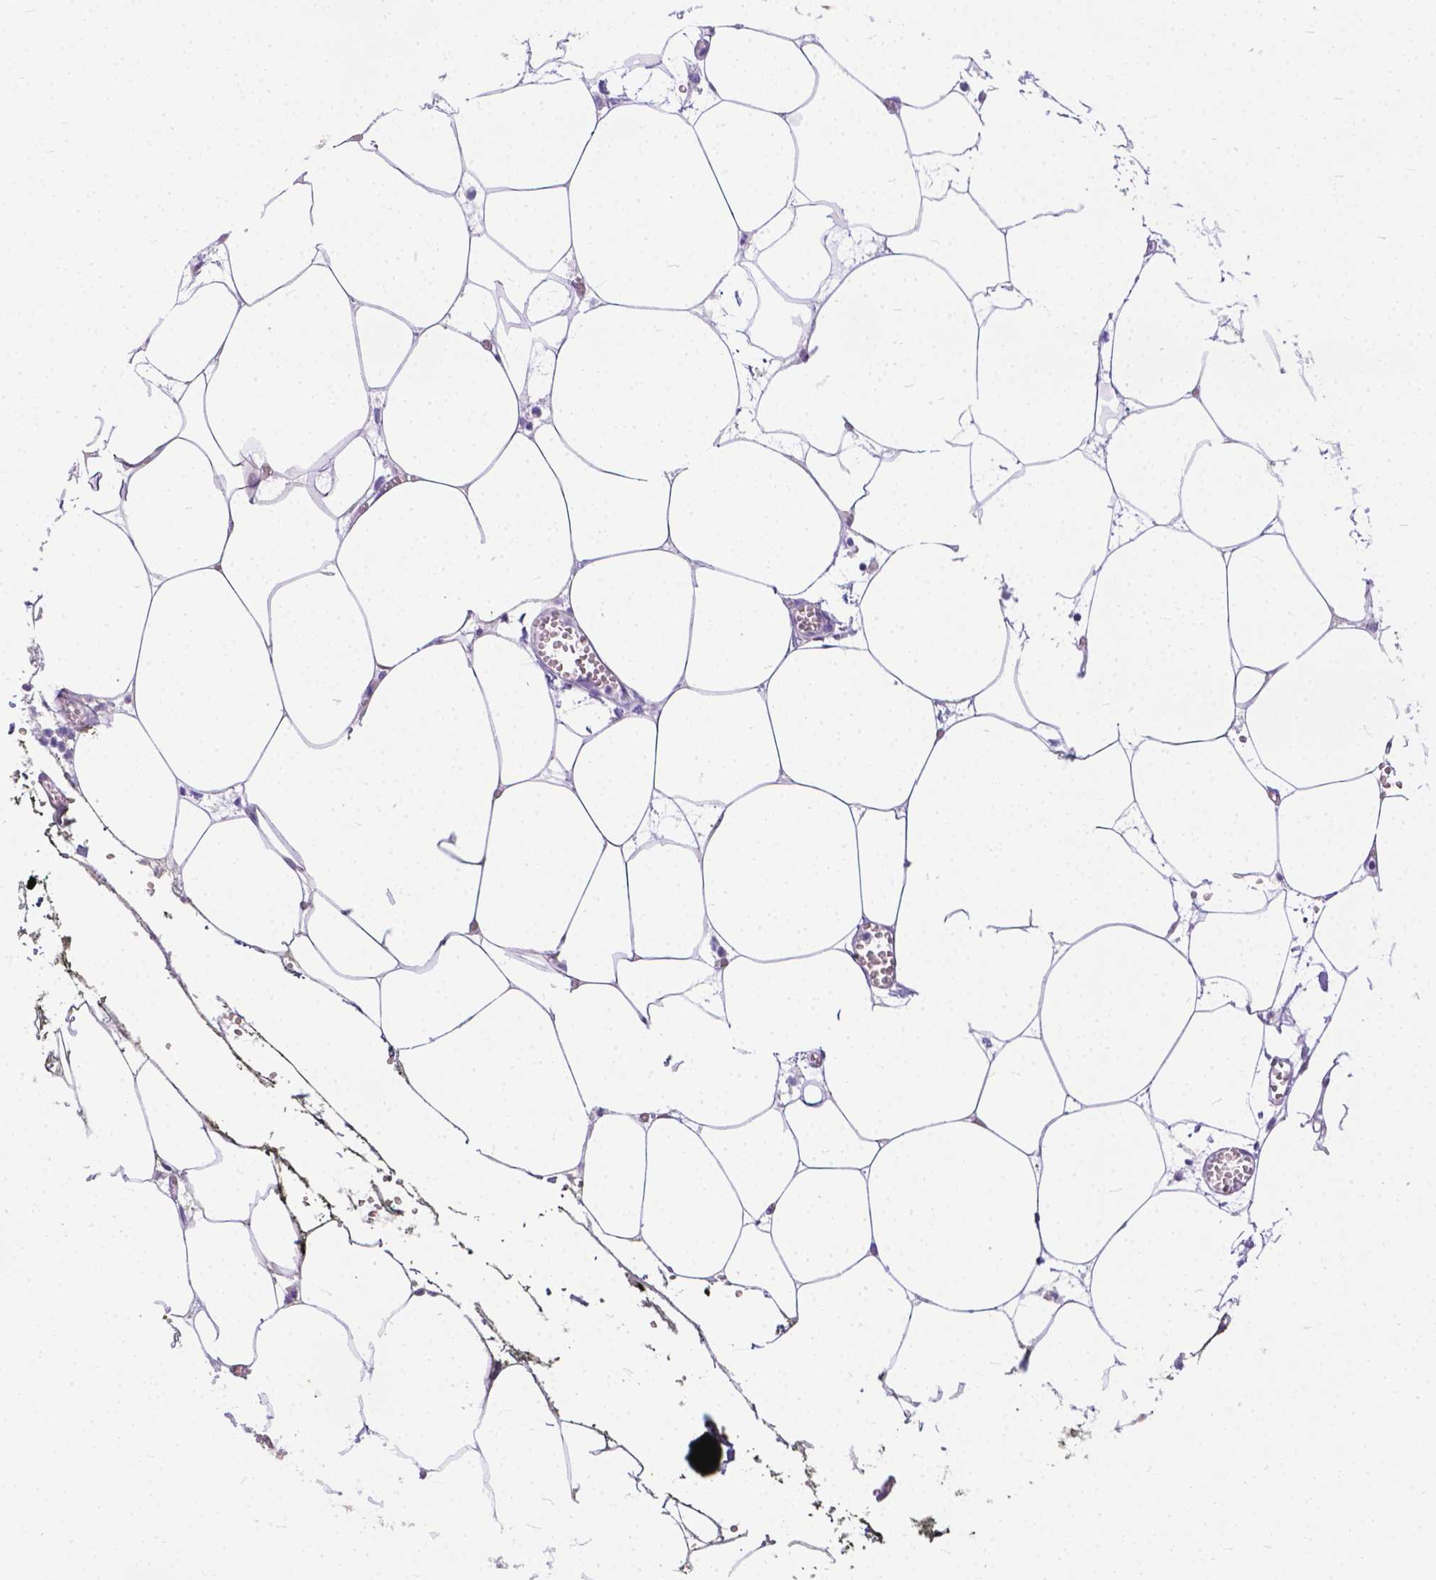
{"staining": {"intensity": "negative", "quantity": "none", "location": "none"}, "tissue": "adipose tissue", "cell_type": "Adipocytes", "image_type": "normal", "snomed": [{"axis": "morphology", "description": "Normal tissue, NOS"}, {"axis": "topography", "description": "Adipose tissue"}, {"axis": "topography", "description": "Pancreas"}, {"axis": "topography", "description": "Peripheral nerve tissue"}], "caption": "Immunohistochemistry micrograph of unremarkable adipose tissue: adipose tissue stained with DAB exhibits no significant protein positivity in adipocytes. (DAB IHC, high magnification).", "gene": "TTLL6", "patient": {"sex": "female", "age": 58}}